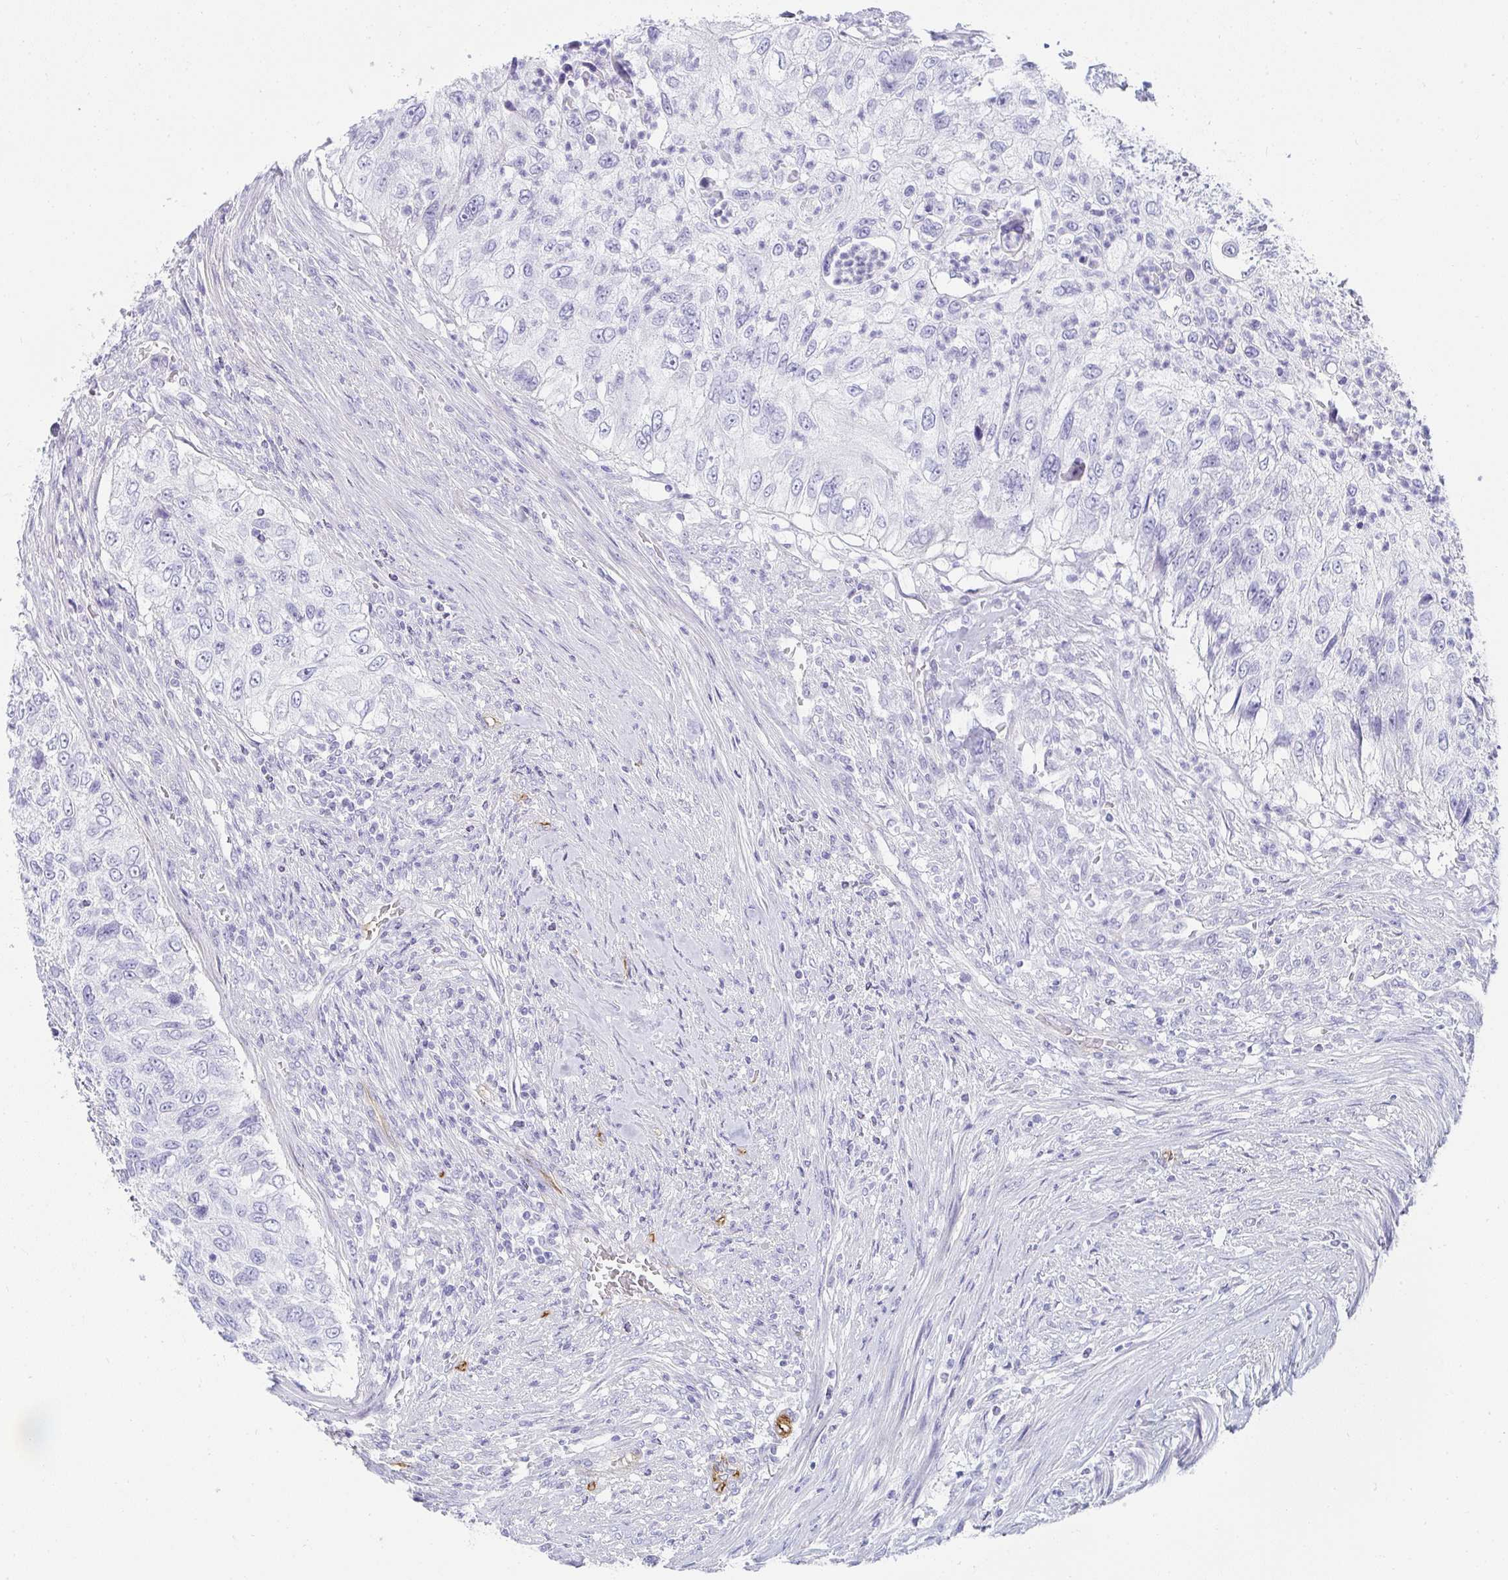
{"staining": {"intensity": "negative", "quantity": "none", "location": "none"}, "tissue": "urothelial cancer", "cell_type": "Tumor cells", "image_type": "cancer", "snomed": [{"axis": "morphology", "description": "Urothelial carcinoma, High grade"}, {"axis": "topography", "description": "Urinary bladder"}], "caption": "IHC image of neoplastic tissue: human urothelial carcinoma (high-grade) stained with DAB reveals no significant protein expression in tumor cells.", "gene": "PRND", "patient": {"sex": "female", "age": 60}}